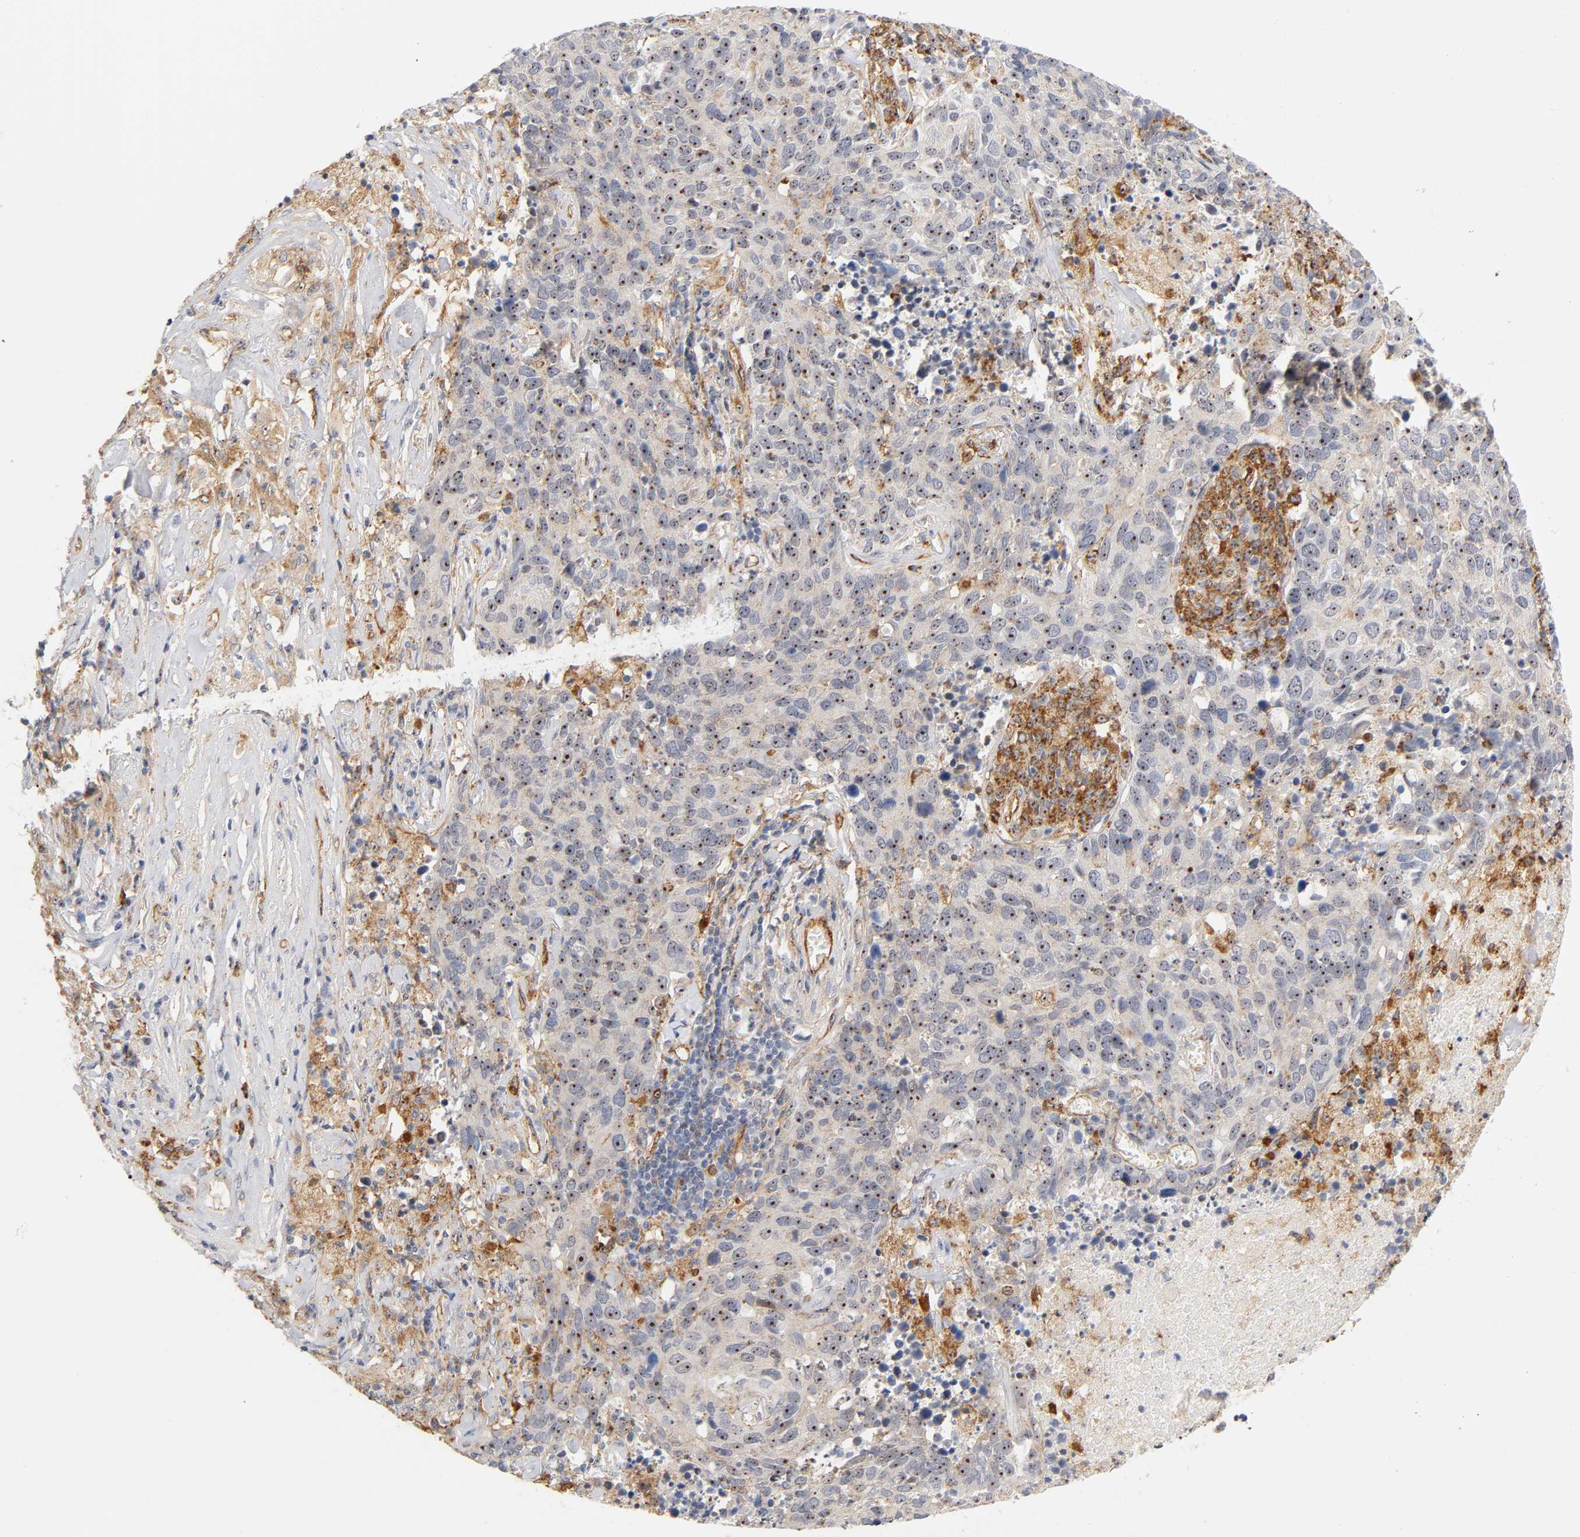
{"staining": {"intensity": "strong", "quantity": ">75%", "location": "cytoplasmic/membranous,nuclear"}, "tissue": "lung cancer", "cell_type": "Tumor cells", "image_type": "cancer", "snomed": [{"axis": "morphology", "description": "Neoplasm, malignant, NOS"}, {"axis": "topography", "description": "Lung"}], "caption": "Brown immunohistochemical staining in human lung cancer (malignant neoplasm) displays strong cytoplasmic/membranous and nuclear expression in approximately >75% of tumor cells.", "gene": "PLD1", "patient": {"sex": "female", "age": 76}}